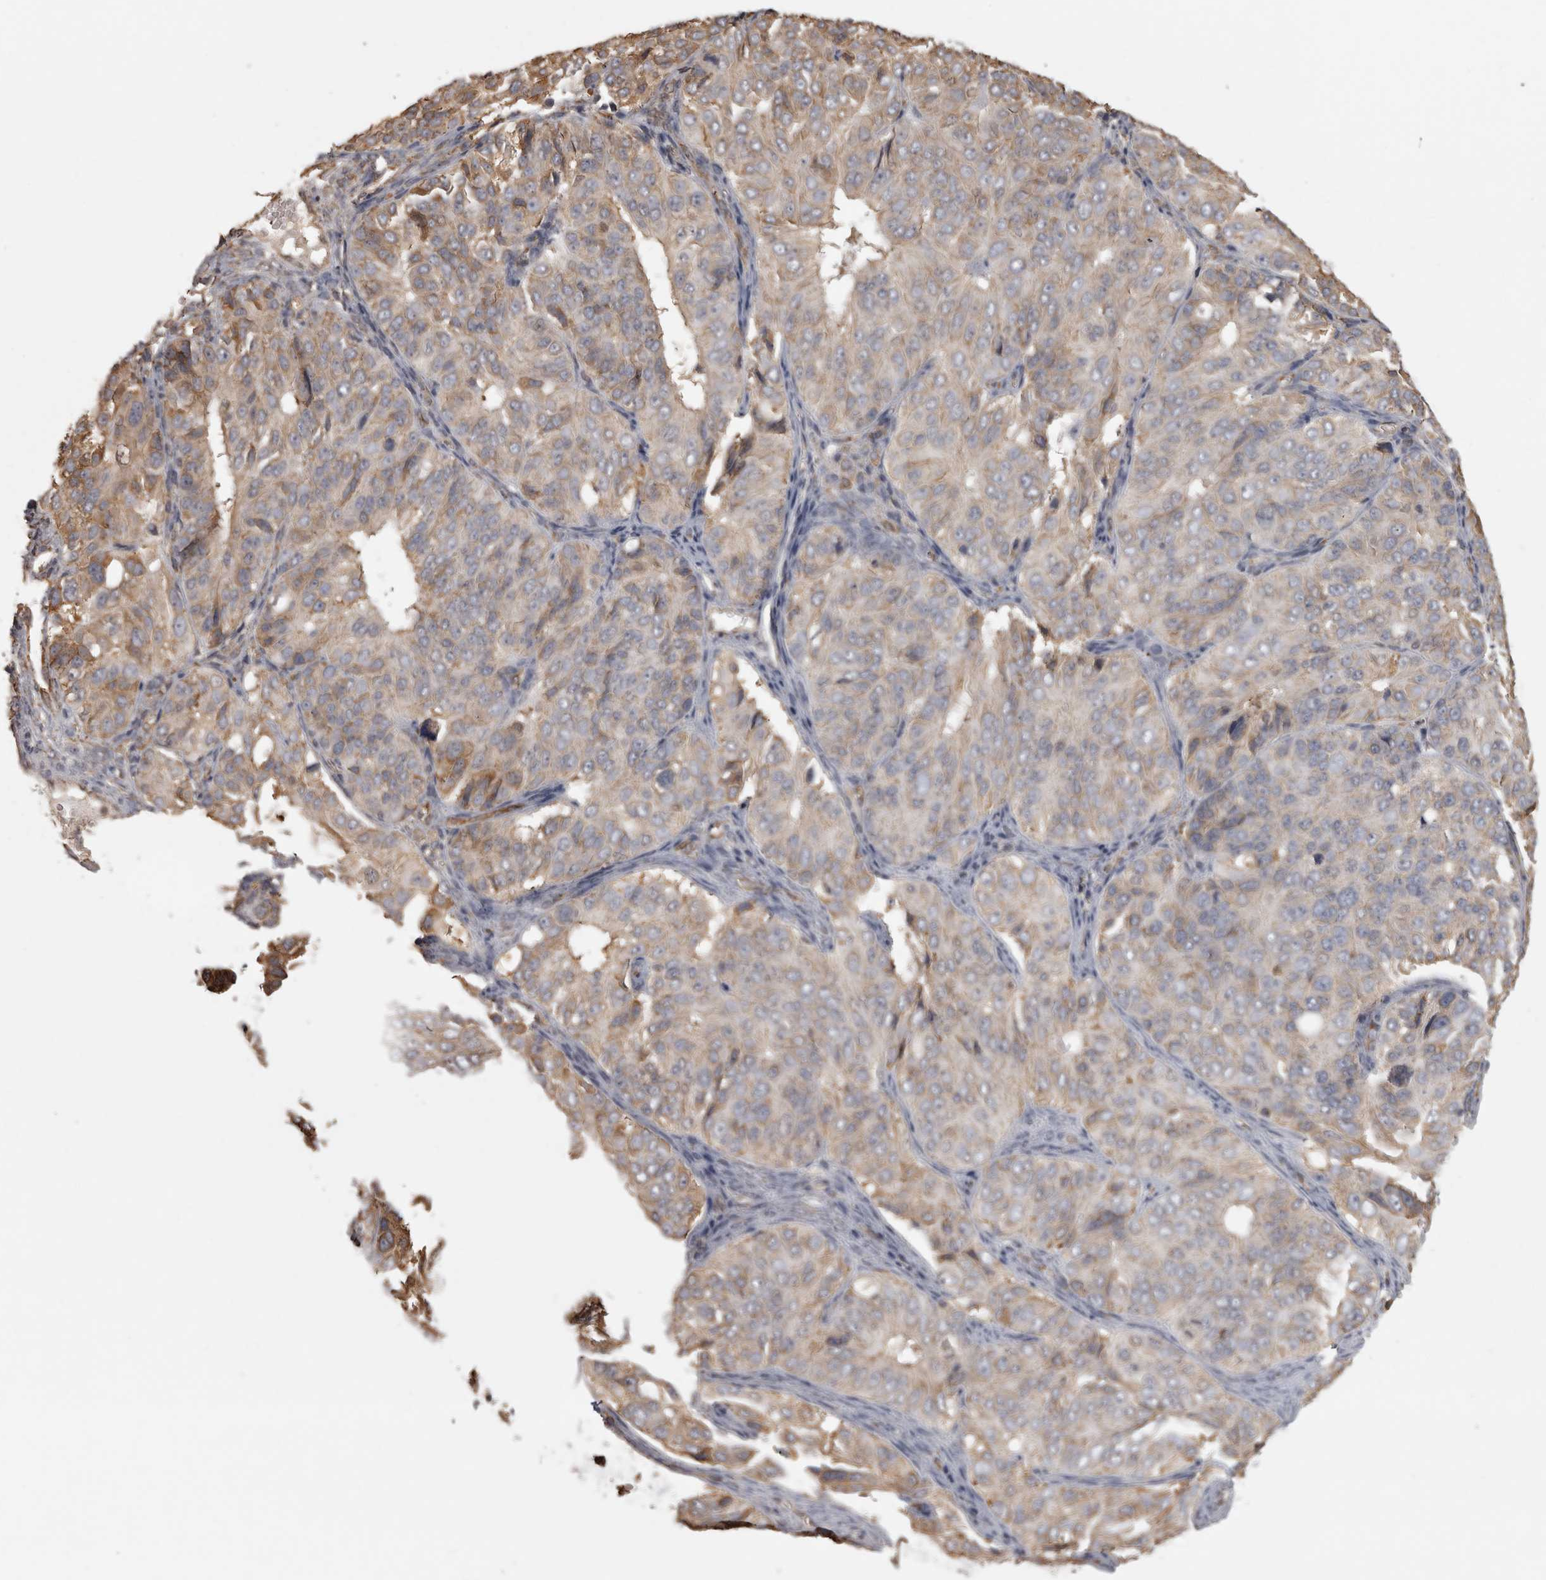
{"staining": {"intensity": "weak", "quantity": "25%-75%", "location": "cytoplasmic/membranous"}, "tissue": "ovarian cancer", "cell_type": "Tumor cells", "image_type": "cancer", "snomed": [{"axis": "morphology", "description": "Carcinoma, endometroid"}, {"axis": "topography", "description": "Ovary"}], "caption": "Immunohistochemical staining of human endometroid carcinoma (ovarian) displays low levels of weak cytoplasmic/membranous staining in about 25%-75% of tumor cells.", "gene": "PON2", "patient": {"sex": "female", "age": 51}}